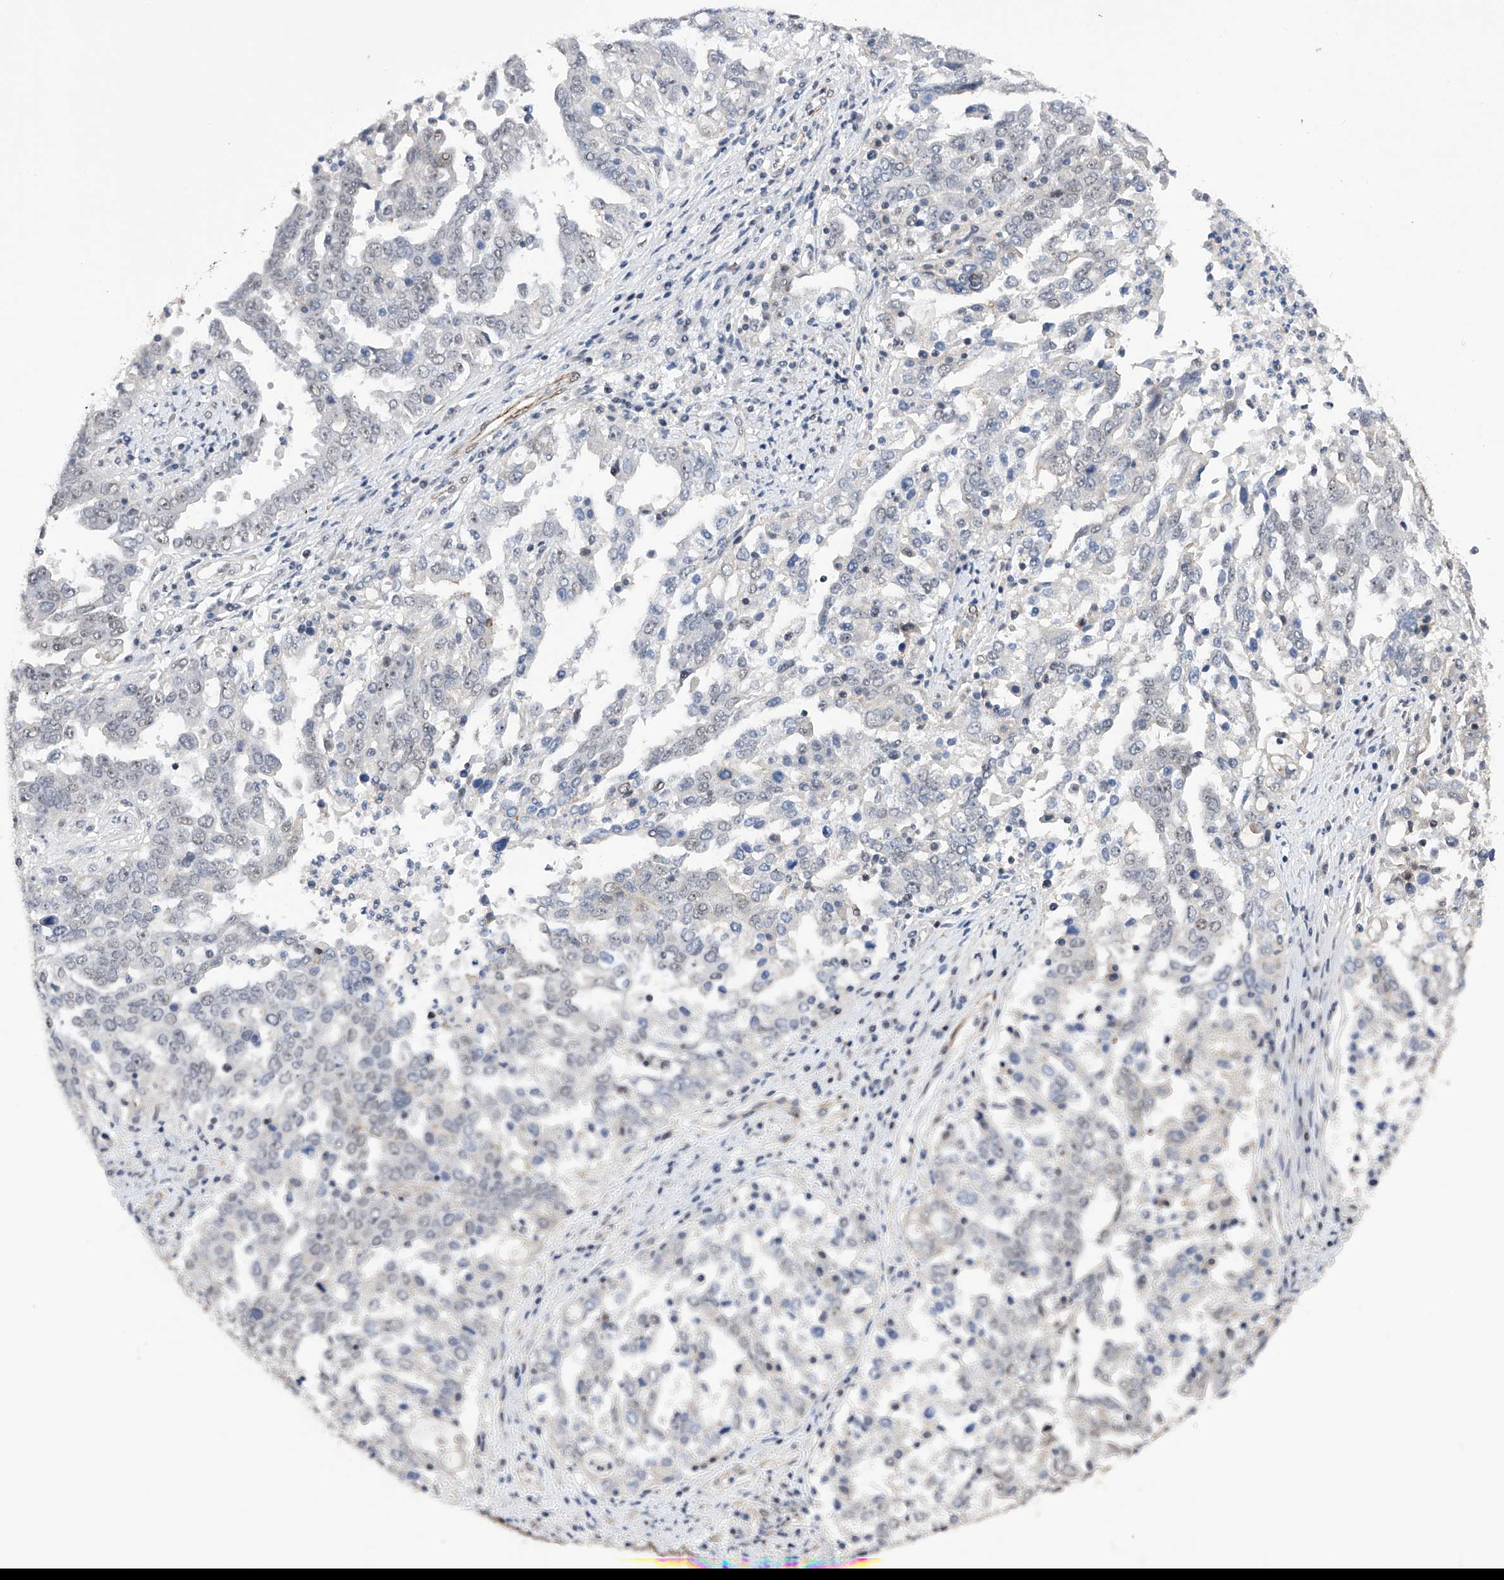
{"staining": {"intensity": "negative", "quantity": "none", "location": "none"}, "tissue": "ovarian cancer", "cell_type": "Tumor cells", "image_type": "cancer", "snomed": [{"axis": "morphology", "description": "Carcinoma, endometroid"}, {"axis": "topography", "description": "Ovary"}], "caption": "A photomicrograph of human ovarian endometroid carcinoma is negative for staining in tumor cells.", "gene": "NFATC4", "patient": {"sex": "female", "age": 62}}